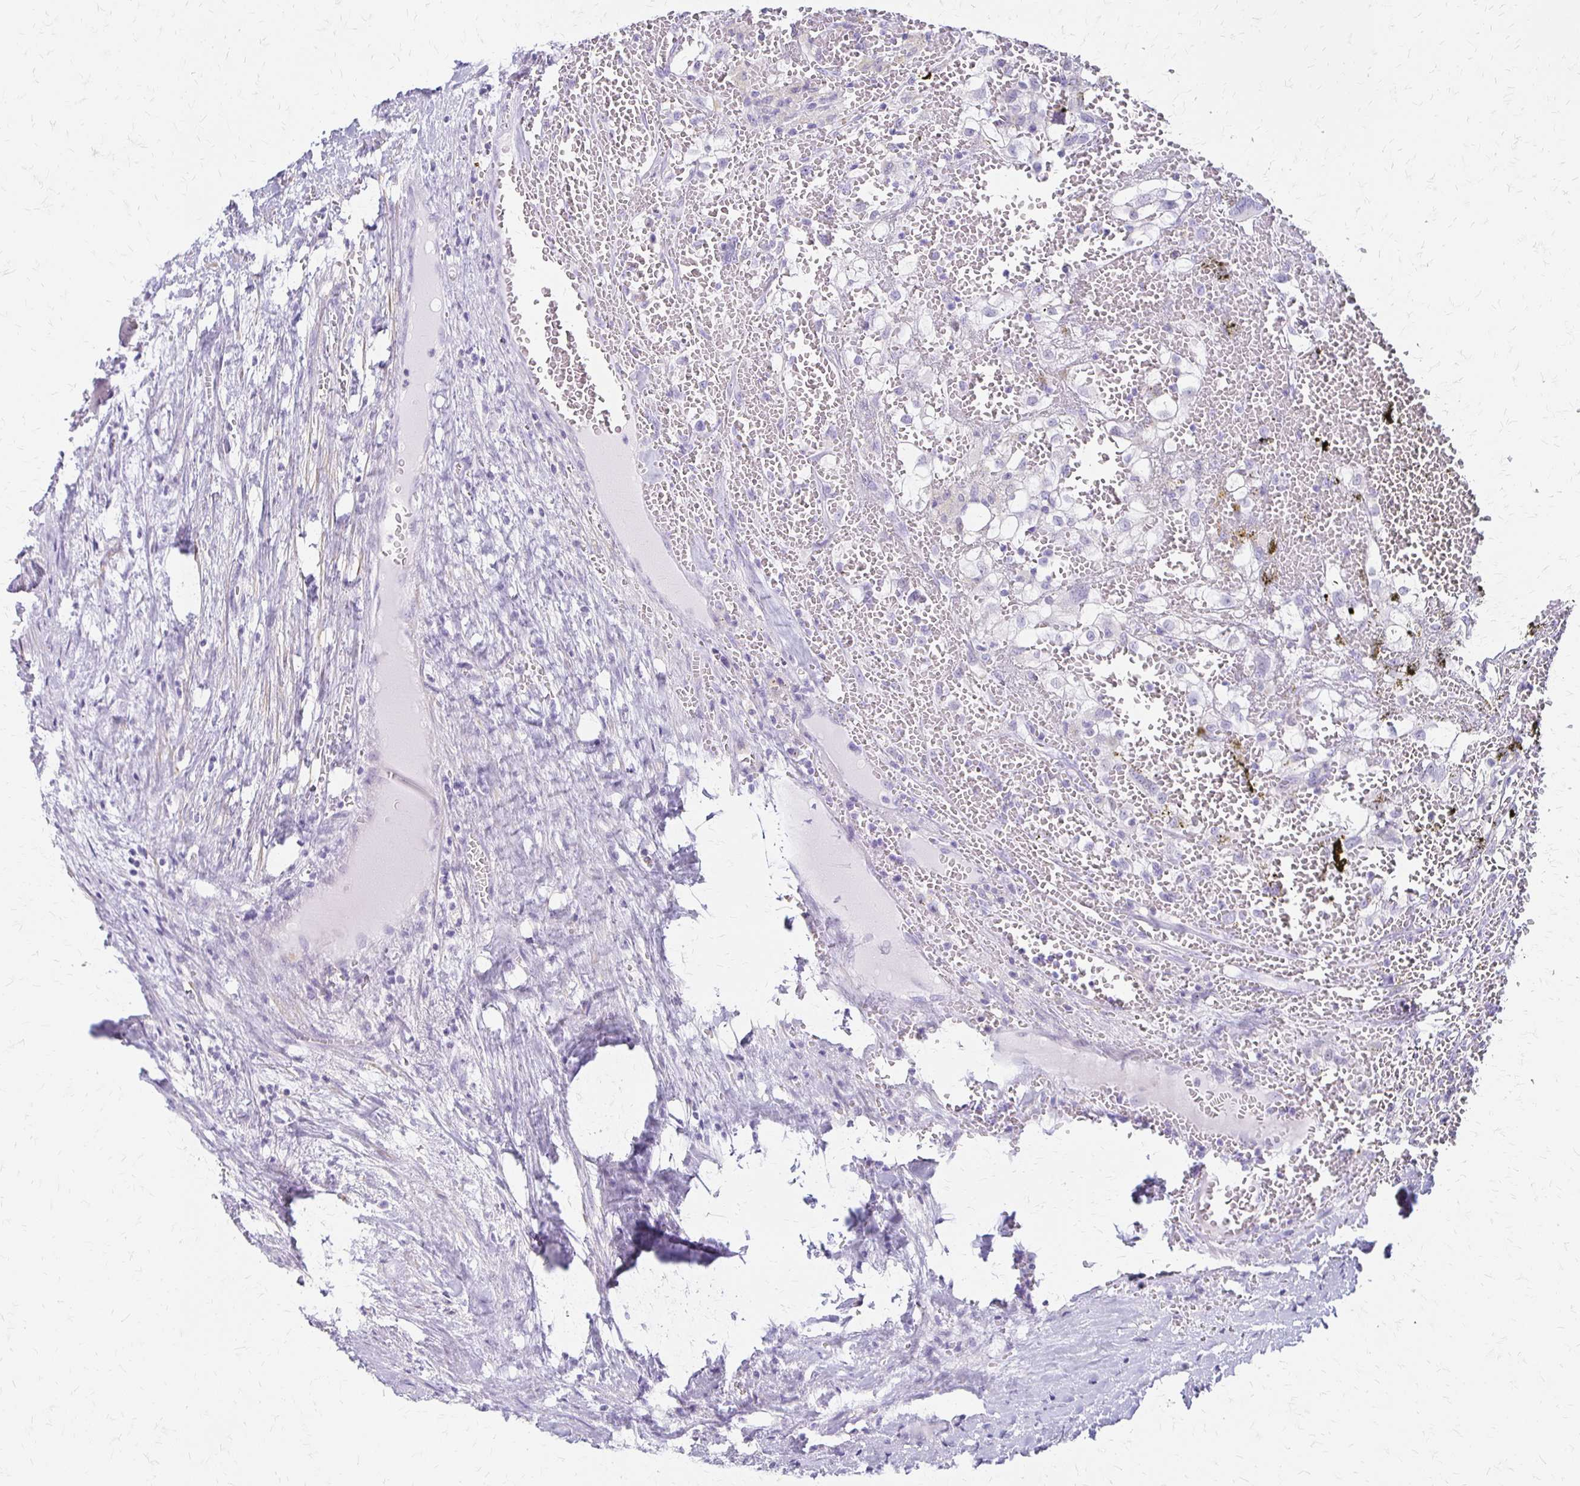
{"staining": {"intensity": "negative", "quantity": "none", "location": "none"}, "tissue": "renal cancer", "cell_type": "Tumor cells", "image_type": "cancer", "snomed": [{"axis": "morphology", "description": "Adenocarcinoma, NOS"}, {"axis": "topography", "description": "Kidney"}], "caption": "A histopathology image of human adenocarcinoma (renal) is negative for staining in tumor cells.", "gene": "IVL", "patient": {"sex": "female", "age": 74}}